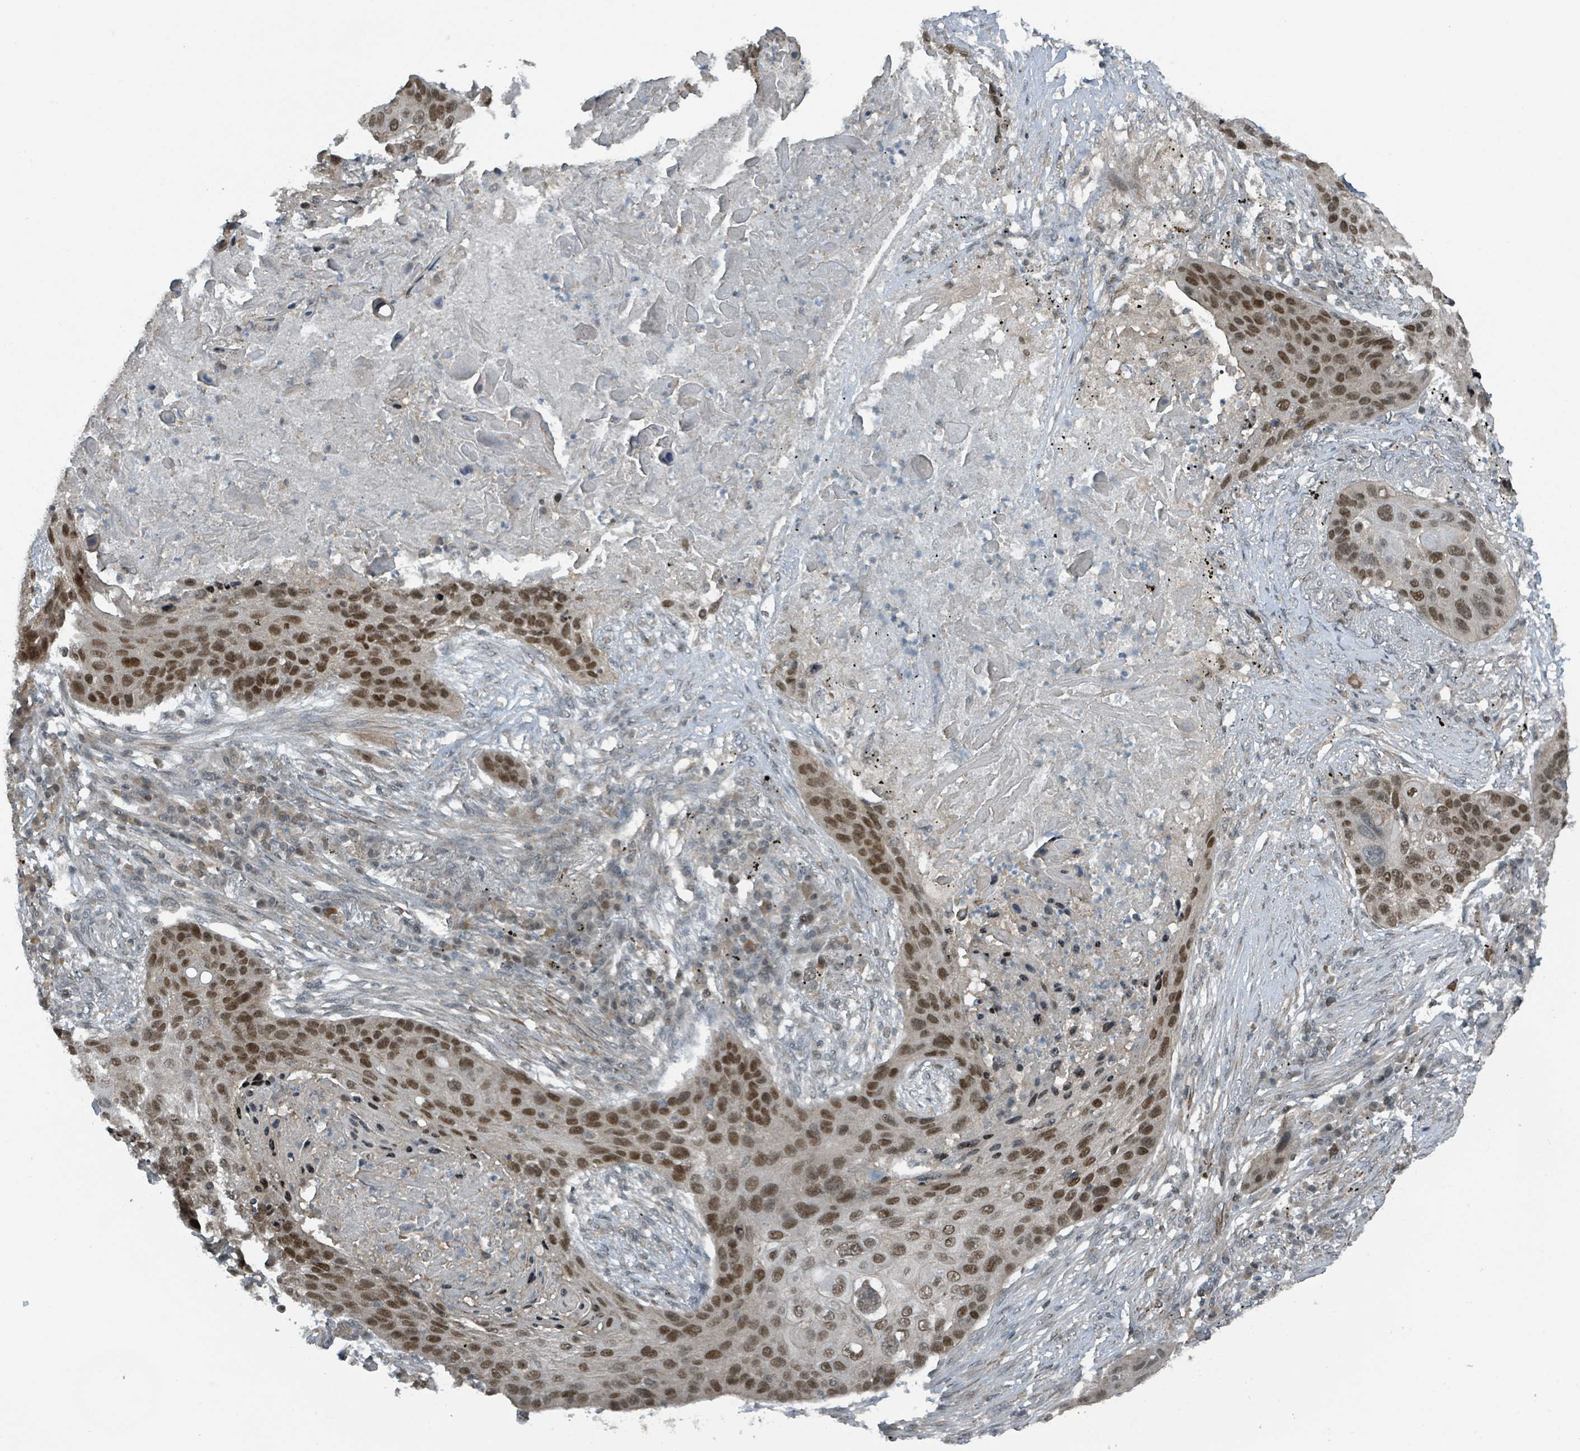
{"staining": {"intensity": "strong", "quantity": ">75%", "location": "nuclear"}, "tissue": "lung cancer", "cell_type": "Tumor cells", "image_type": "cancer", "snomed": [{"axis": "morphology", "description": "Squamous cell carcinoma, NOS"}, {"axis": "topography", "description": "Lung"}], "caption": "Strong nuclear positivity is identified in approximately >75% of tumor cells in lung cancer. The staining is performed using DAB (3,3'-diaminobenzidine) brown chromogen to label protein expression. The nuclei are counter-stained blue using hematoxylin.", "gene": "PHIP", "patient": {"sex": "female", "age": 63}}